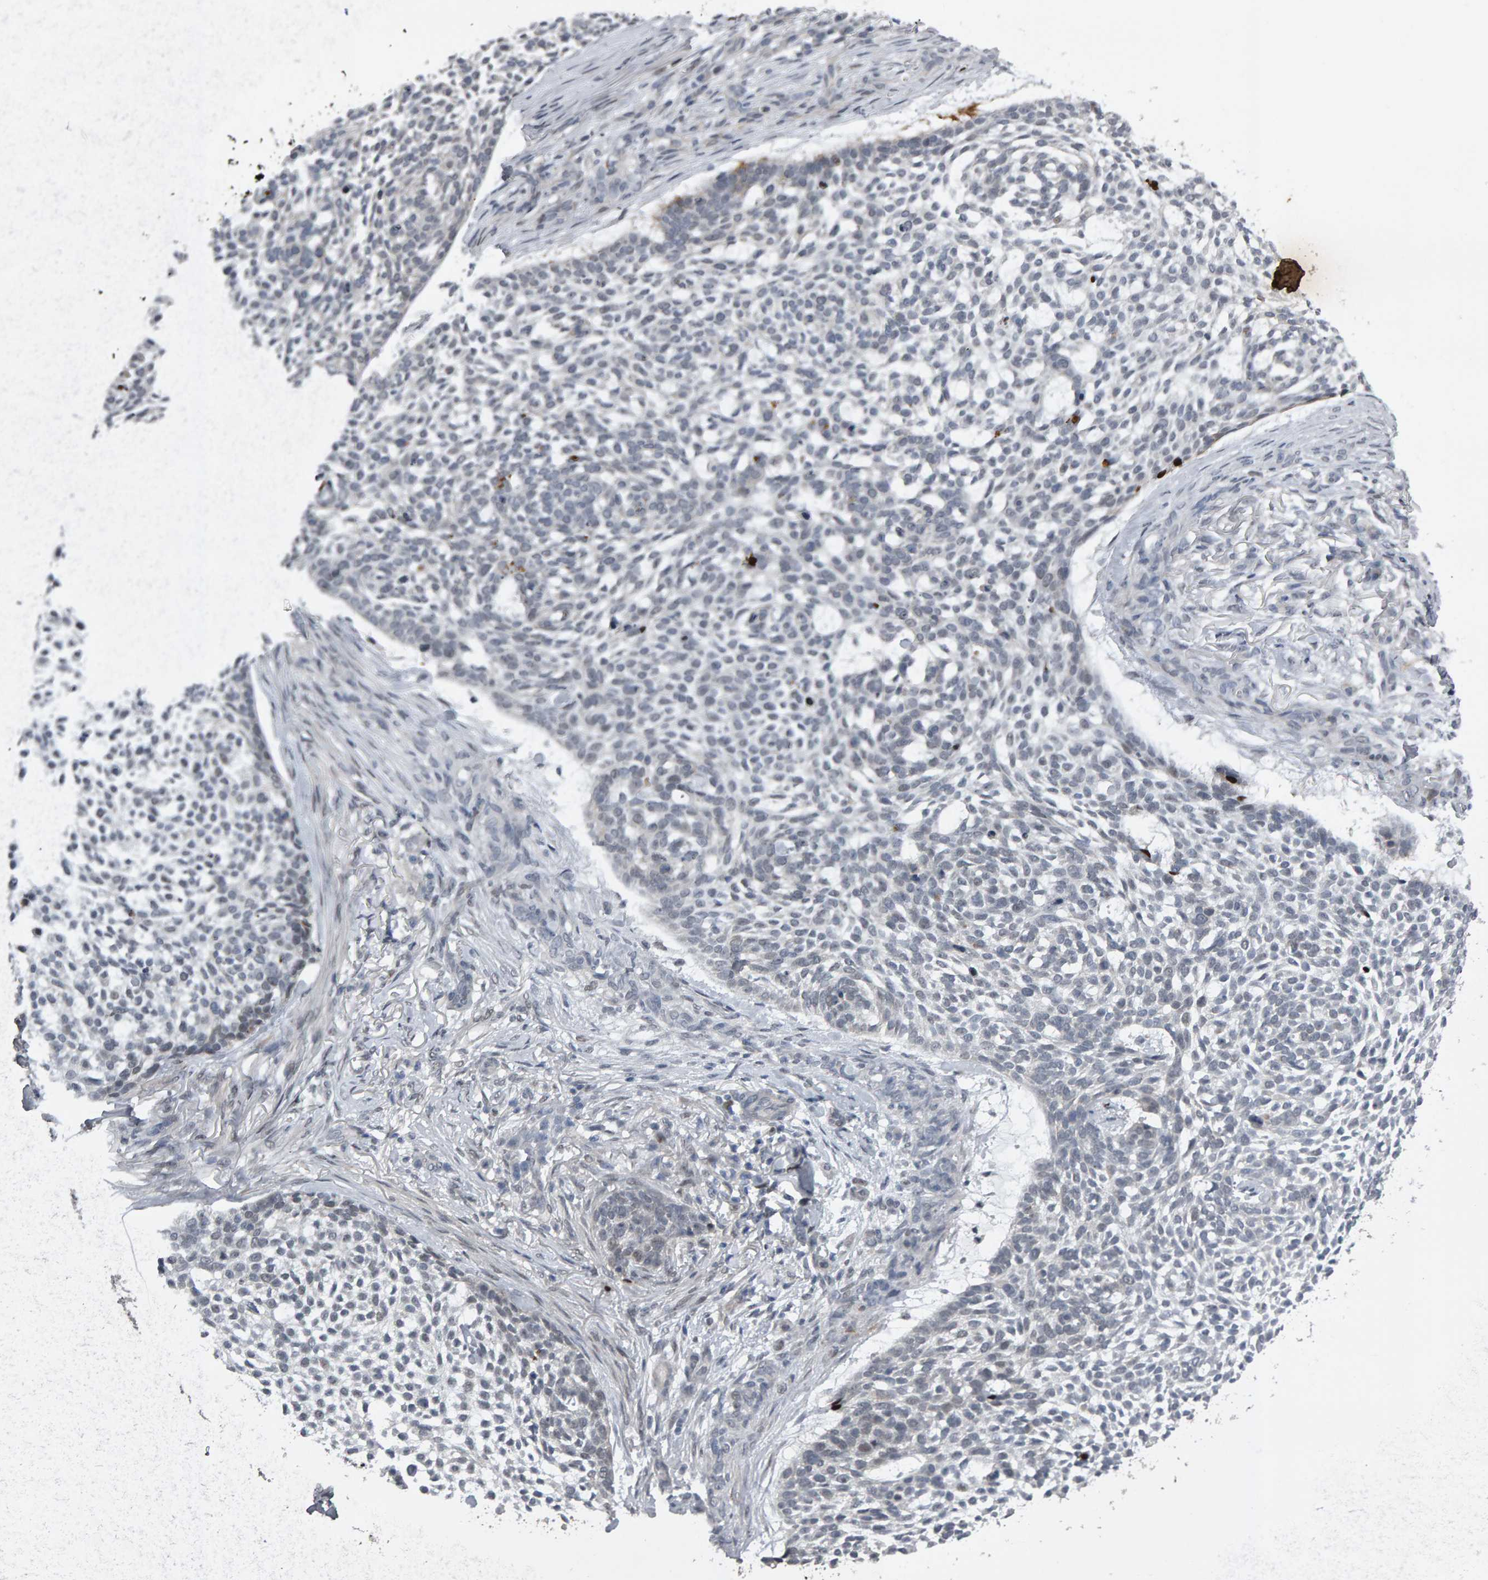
{"staining": {"intensity": "negative", "quantity": "none", "location": "none"}, "tissue": "skin cancer", "cell_type": "Tumor cells", "image_type": "cancer", "snomed": [{"axis": "morphology", "description": "Basal cell carcinoma"}, {"axis": "topography", "description": "Skin"}], "caption": "Skin basal cell carcinoma was stained to show a protein in brown. There is no significant expression in tumor cells.", "gene": "IPO8", "patient": {"sex": "female", "age": 64}}